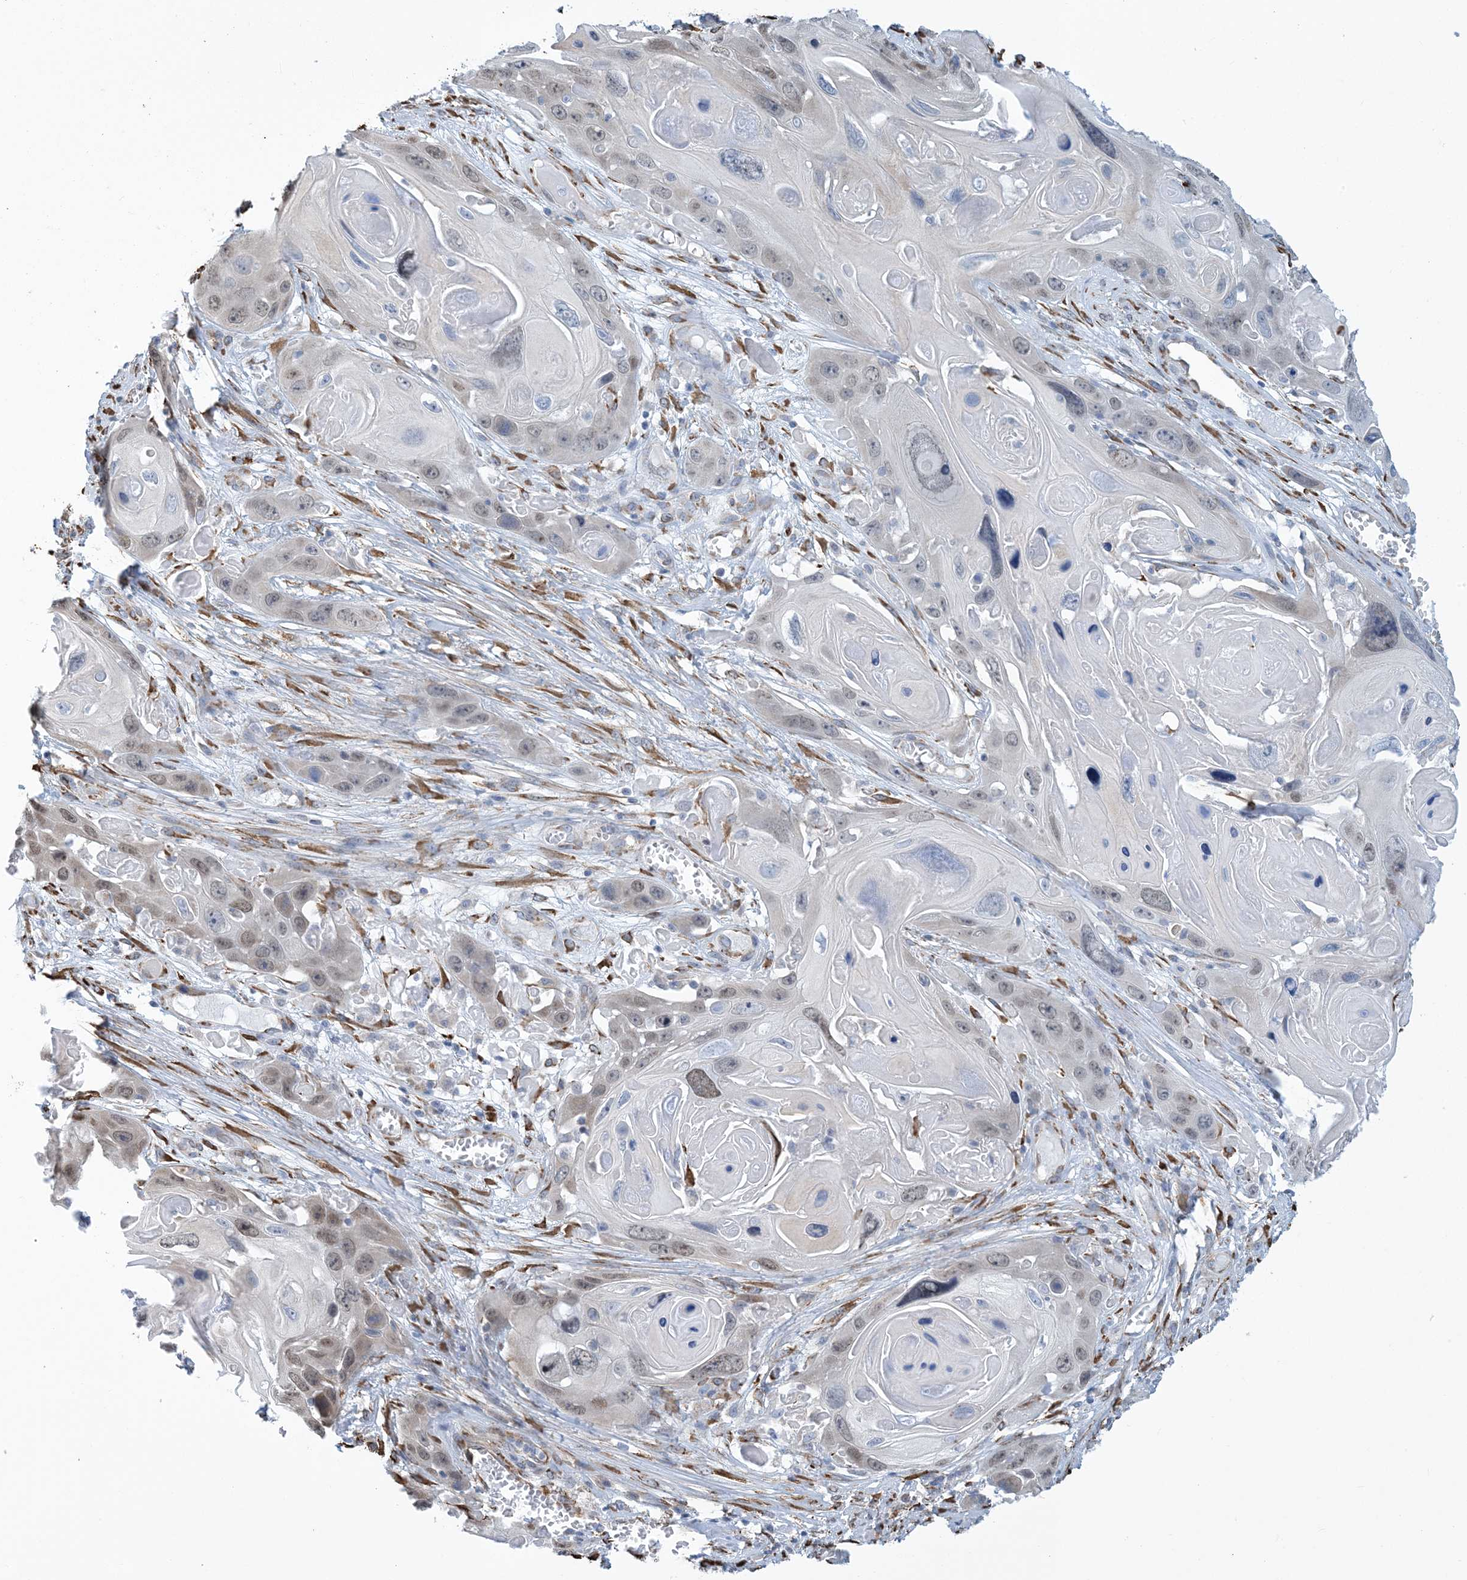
{"staining": {"intensity": "weak", "quantity": "<25%", "location": "nuclear"}, "tissue": "skin cancer", "cell_type": "Tumor cells", "image_type": "cancer", "snomed": [{"axis": "morphology", "description": "Squamous cell carcinoma, NOS"}, {"axis": "topography", "description": "Skin"}], "caption": "High power microscopy photomicrograph of an IHC micrograph of skin cancer (squamous cell carcinoma), revealing no significant expression in tumor cells.", "gene": "CCDC14", "patient": {"sex": "male", "age": 55}}